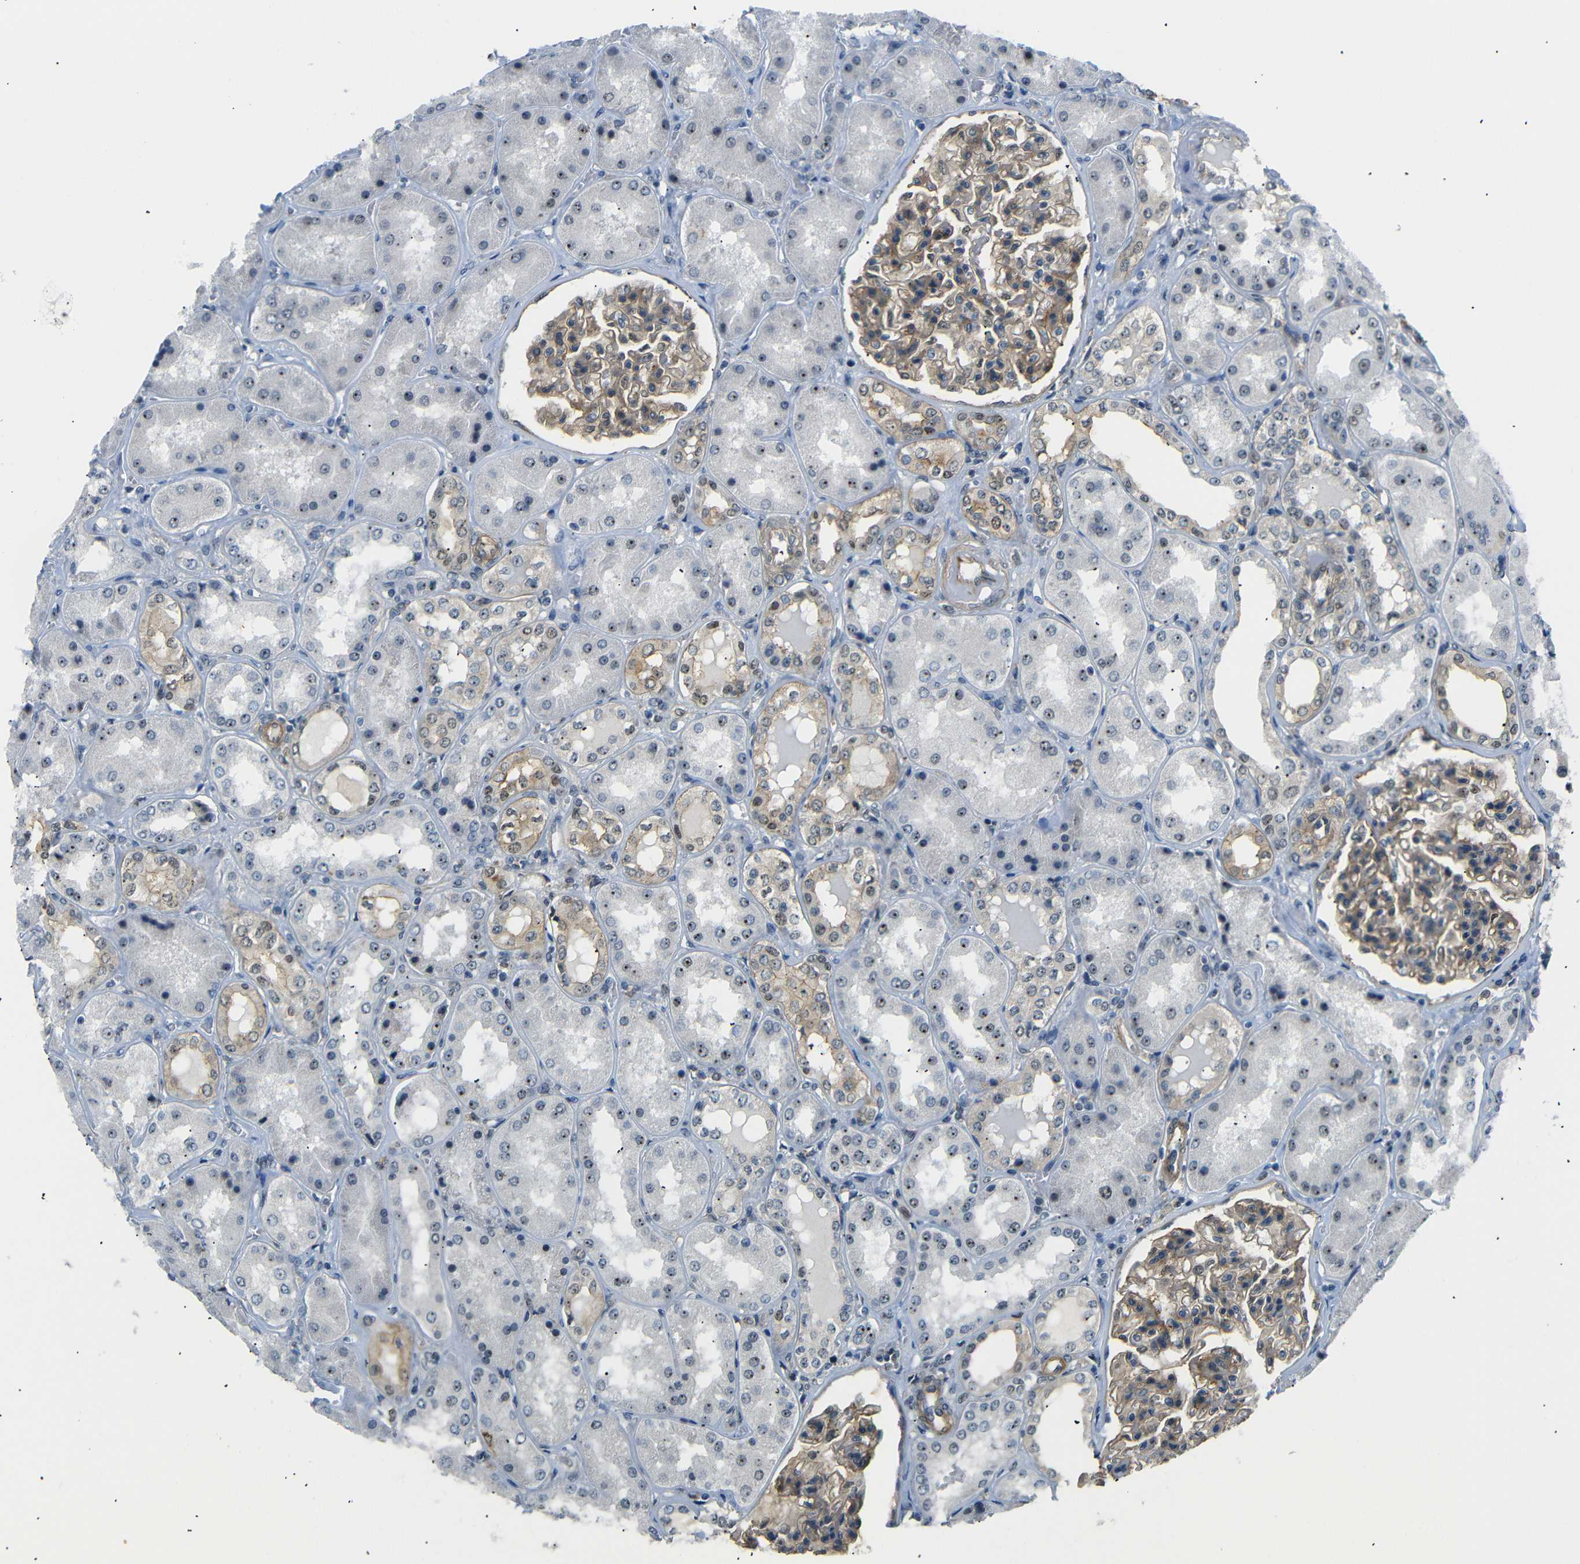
{"staining": {"intensity": "moderate", "quantity": ">75%", "location": "cytoplasmic/membranous"}, "tissue": "kidney", "cell_type": "Cells in glomeruli", "image_type": "normal", "snomed": [{"axis": "morphology", "description": "Normal tissue, NOS"}, {"axis": "topography", "description": "Kidney"}], "caption": "DAB immunohistochemical staining of benign kidney exhibits moderate cytoplasmic/membranous protein staining in about >75% of cells in glomeruli. Immunohistochemistry stains the protein in brown and the nuclei are stained blue.", "gene": "PARN", "patient": {"sex": "female", "age": 56}}